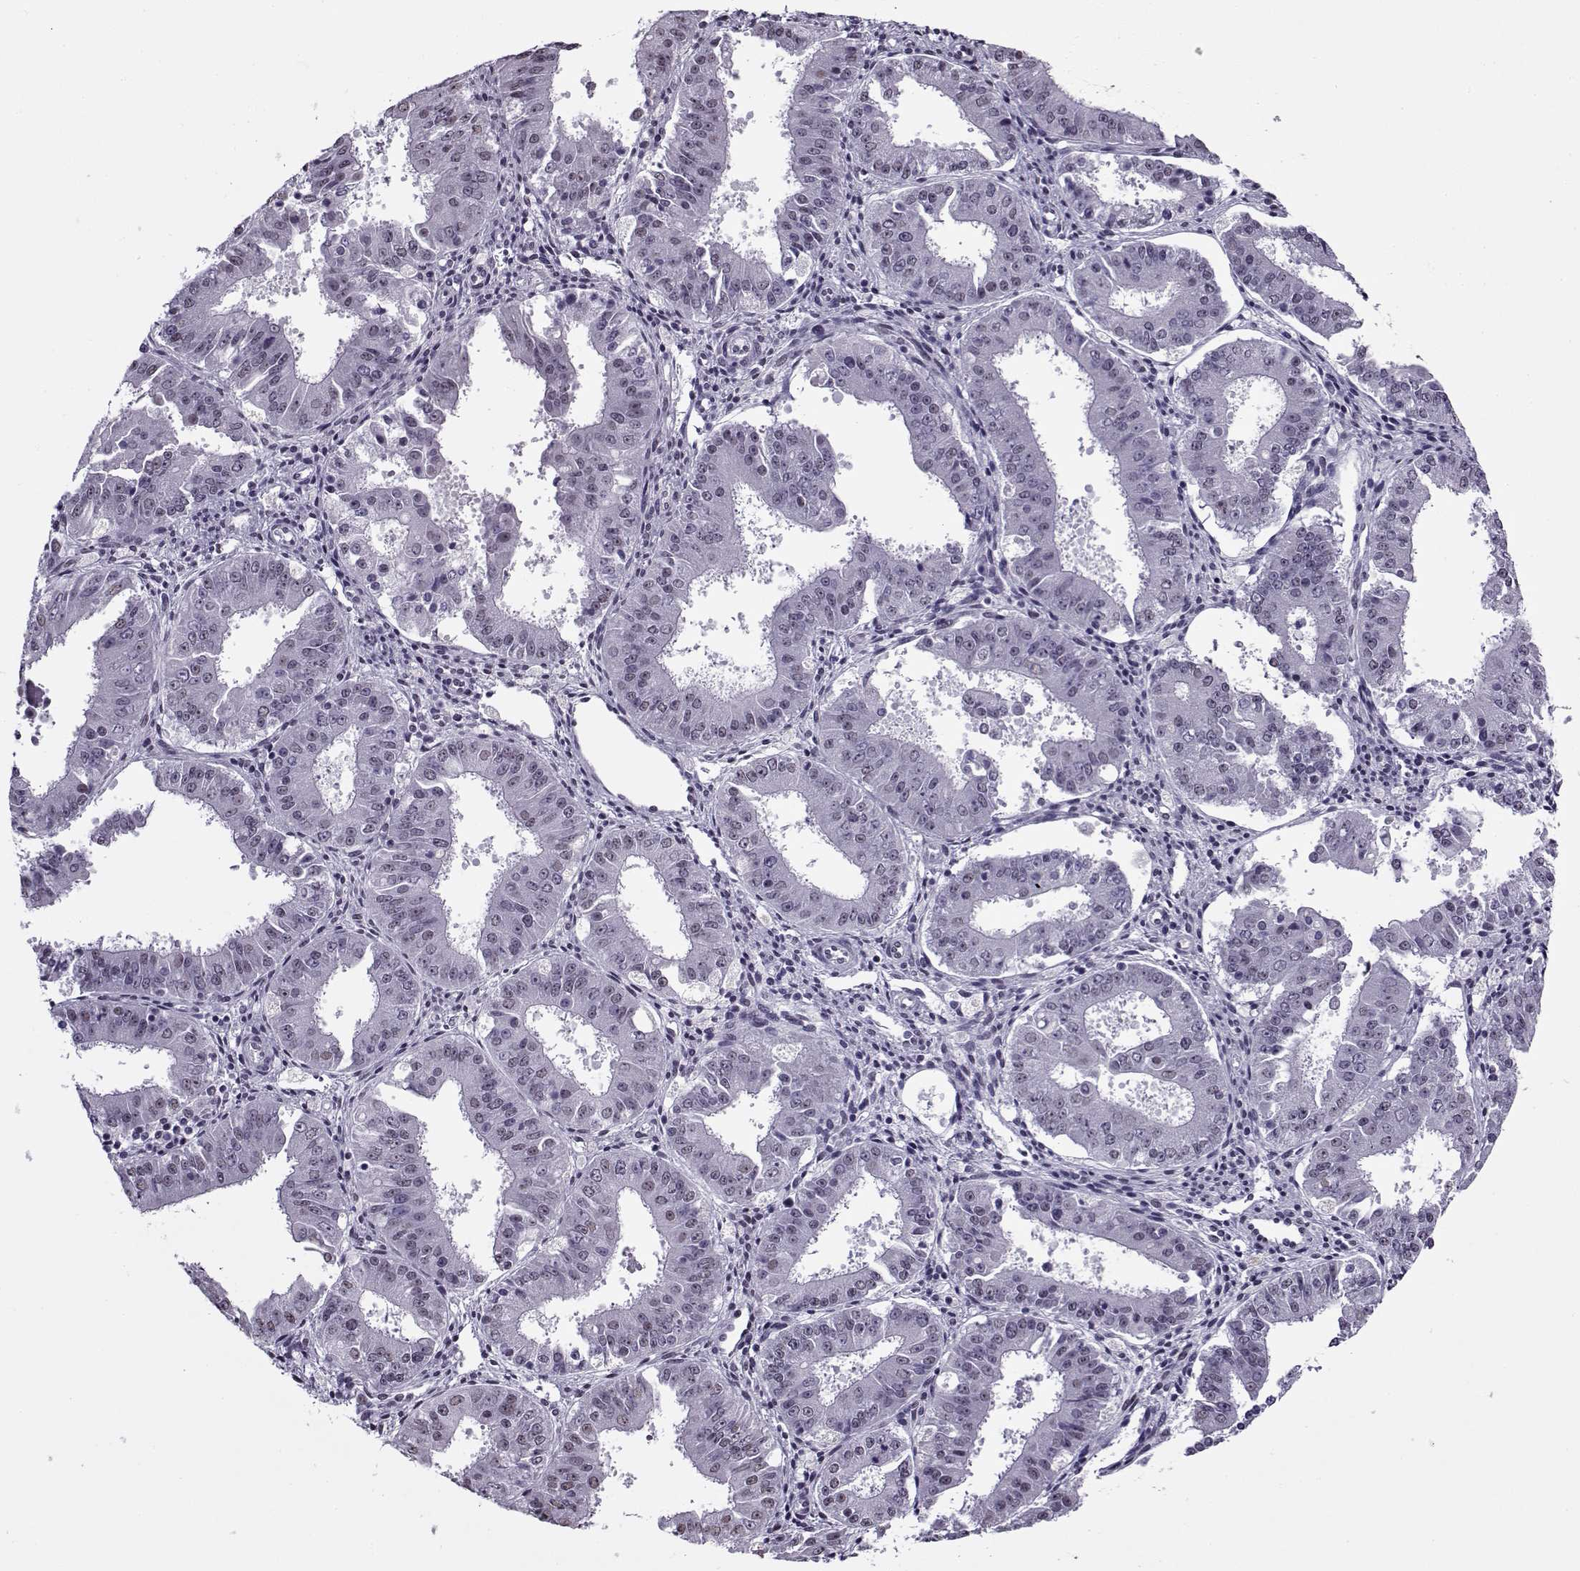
{"staining": {"intensity": "negative", "quantity": "none", "location": "none"}, "tissue": "ovarian cancer", "cell_type": "Tumor cells", "image_type": "cancer", "snomed": [{"axis": "morphology", "description": "Carcinoma, endometroid"}, {"axis": "topography", "description": "Ovary"}], "caption": "This is a histopathology image of immunohistochemistry (IHC) staining of endometroid carcinoma (ovarian), which shows no expression in tumor cells. (DAB IHC, high magnification).", "gene": "PRMT8", "patient": {"sex": "female", "age": 42}}